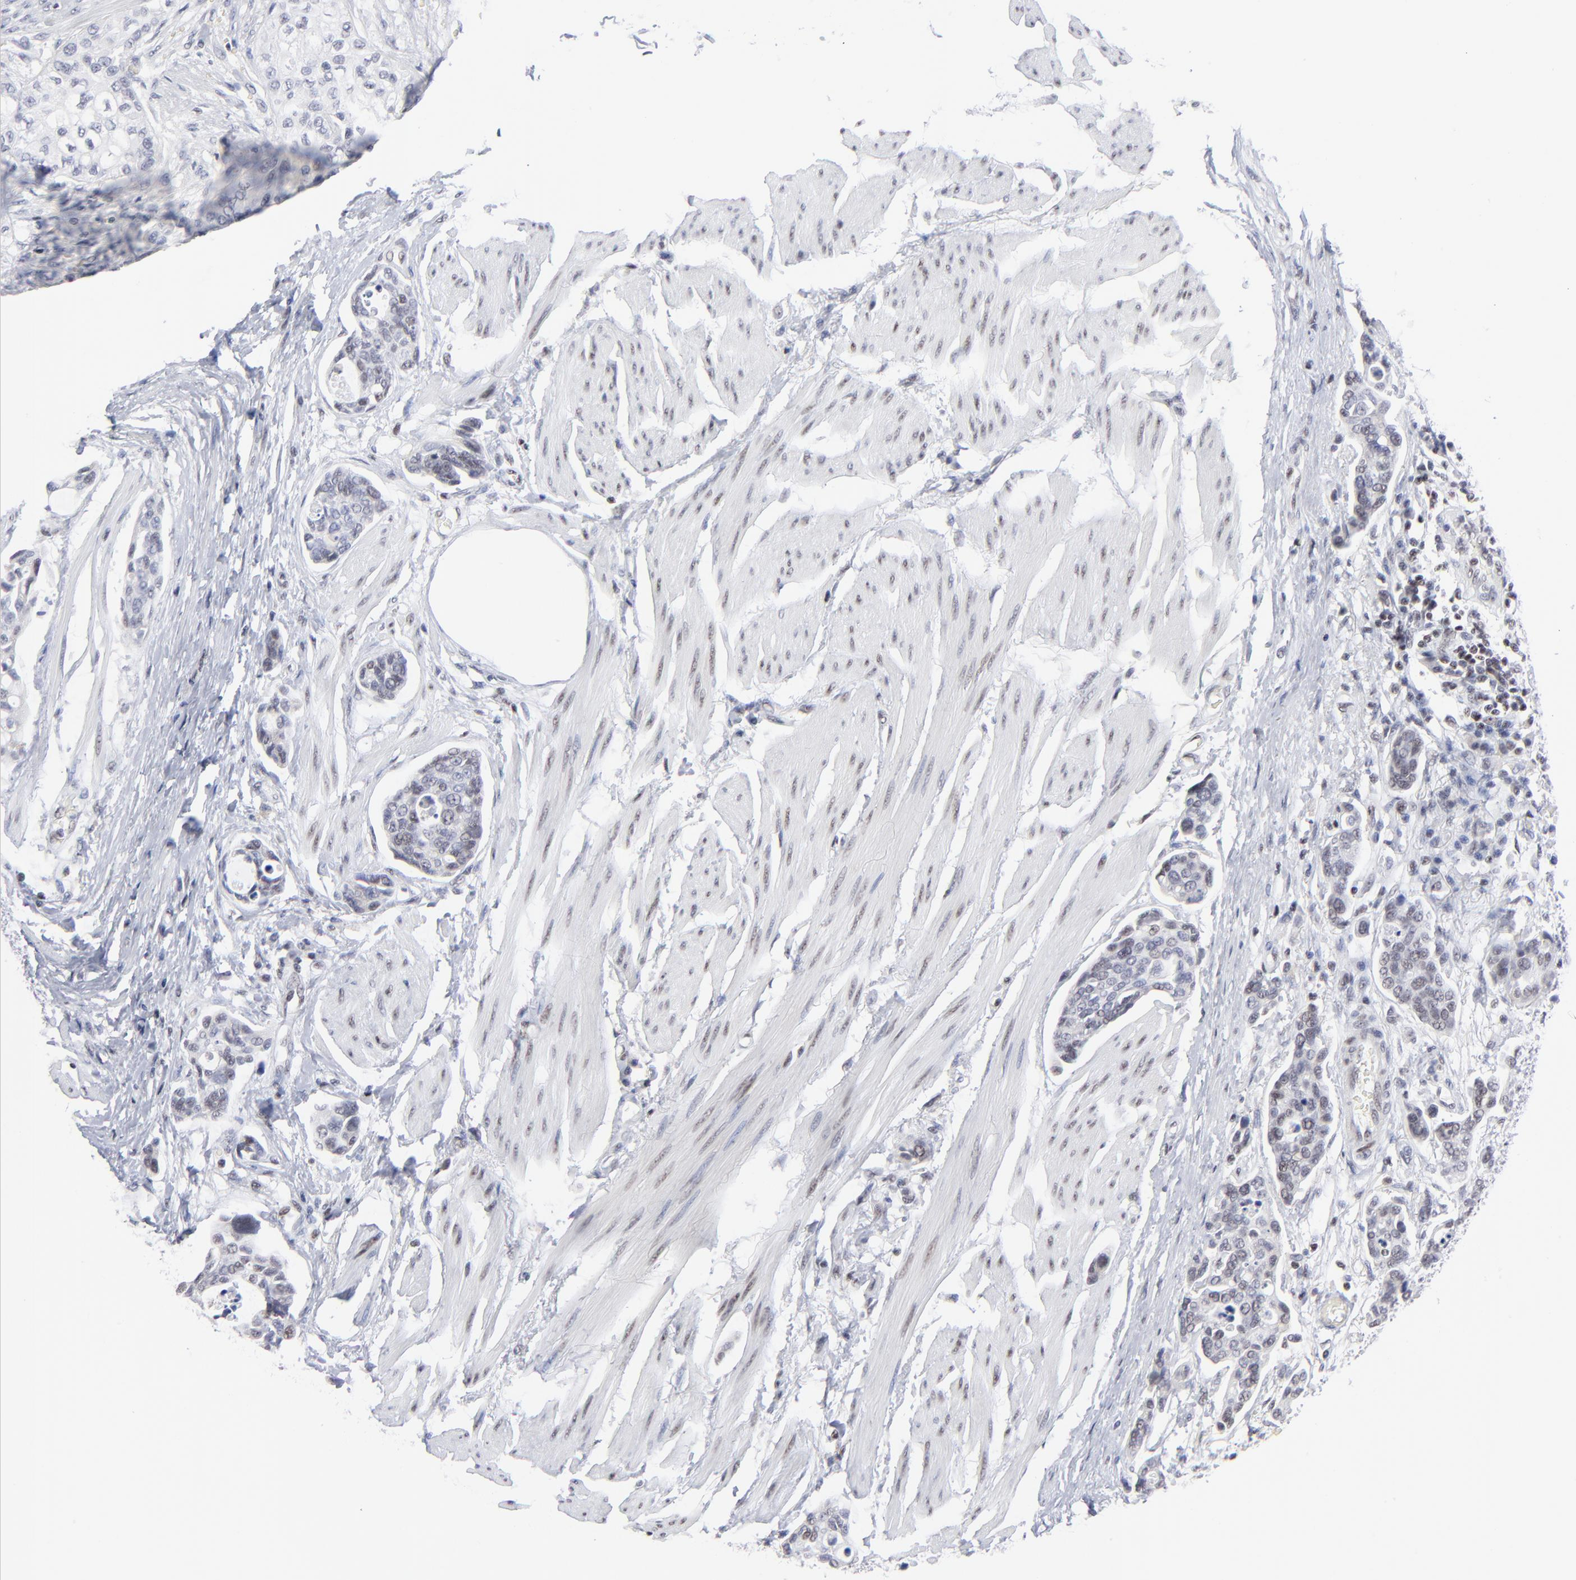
{"staining": {"intensity": "weak", "quantity": "25%-75%", "location": "nuclear"}, "tissue": "urothelial cancer", "cell_type": "Tumor cells", "image_type": "cancer", "snomed": [{"axis": "morphology", "description": "Urothelial carcinoma, High grade"}, {"axis": "topography", "description": "Urinary bladder"}], "caption": "Brown immunohistochemical staining in human urothelial carcinoma (high-grade) displays weak nuclear staining in about 25%-75% of tumor cells.", "gene": "SP2", "patient": {"sex": "male", "age": 78}}